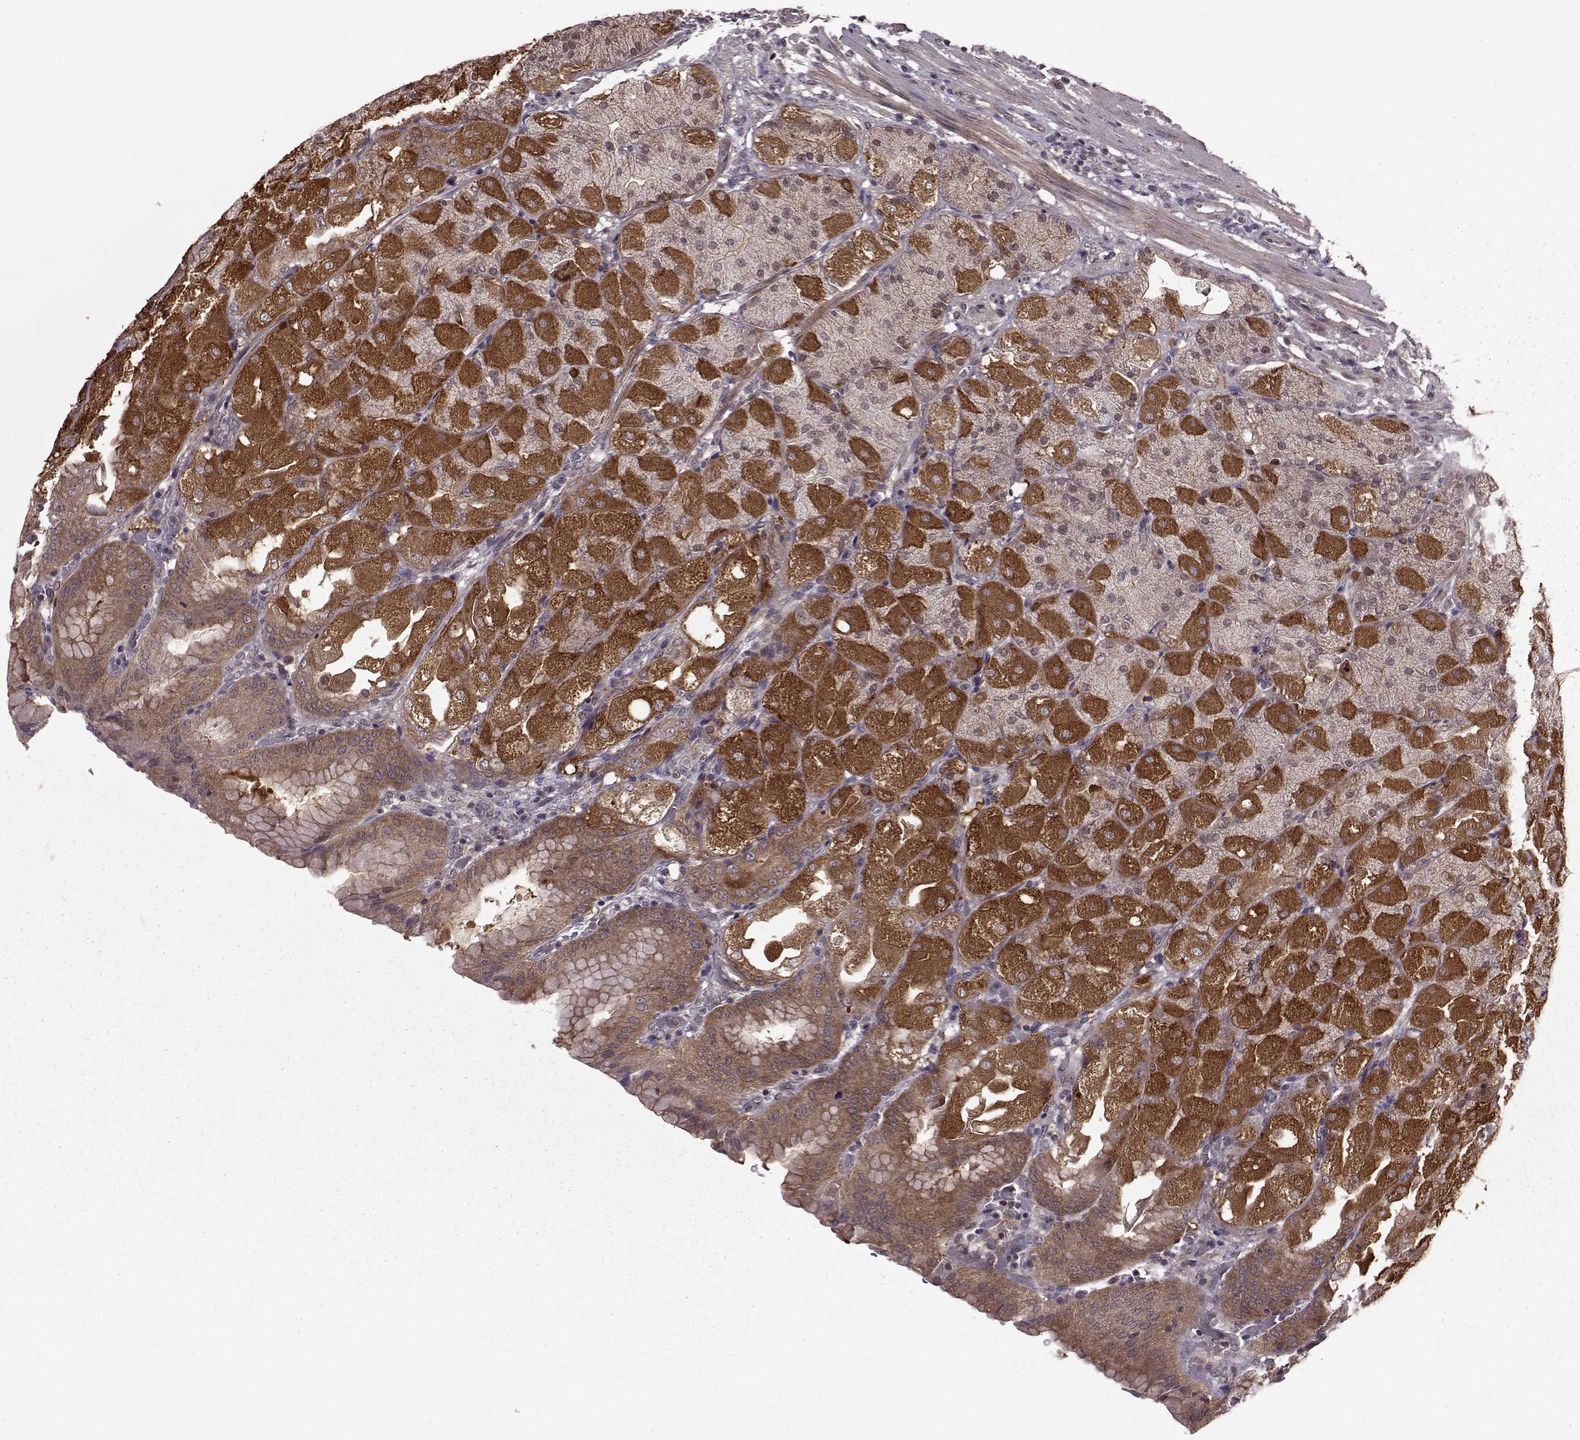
{"staining": {"intensity": "strong", "quantity": ">75%", "location": "cytoplasmic/membranous"}, "tissue": "stomach", "cell_type": "Glandular cells", "image_type": "normal", "snomed": [{"axis": "morphology", "description": "Normal tissue, NOS"}, {"axis": "topography", "description": "Stomach, upper"}, {"axis": "topography", "description": "Stomach"}, {"axis": "topography", "description": "Stomach, lower"}], "caption": "DAB (3,3'-diaminobenzidine) immunohistochemical staining of benign stomach shows strong cytoplasmic/membranous protein positivity in approximately >75% of glandular cells. The protein is stained brown, and the nuclei are stained in blue (DAB IHC with brightfield microscopy, high magnification).", "gene": "FNIP2", "patient": {"sex": "male", "age": 62}}